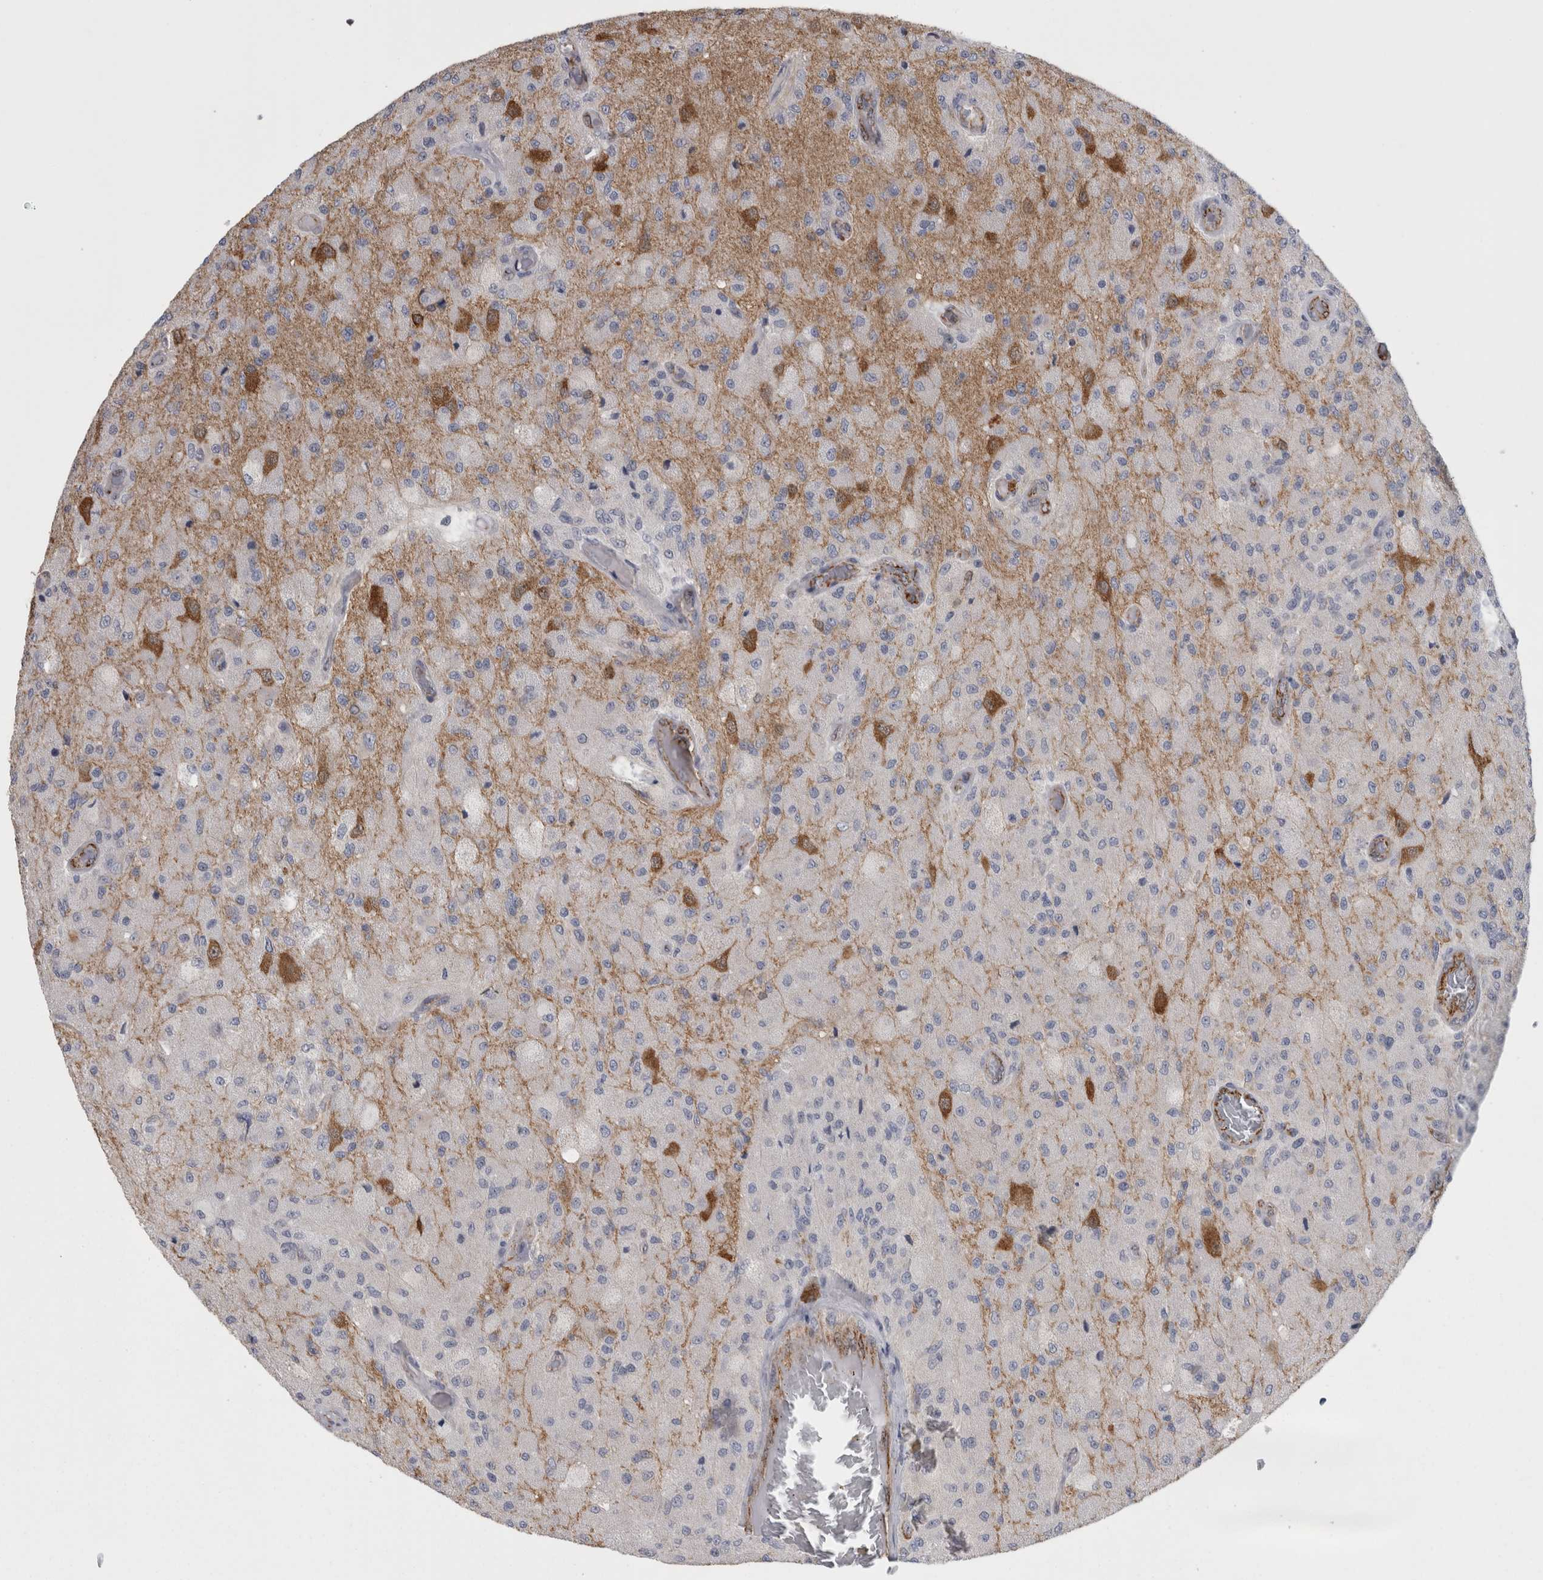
{"staining": {"intensity": "negative", "quantity": "none", "location": "none"}, "tissue": "glioma", "cell_type": "Tumor cells", "image_type": "cancer", "snomed": [{"axis": "morphology", "description": "Normal tissue, NOS"}, {"axis": "morphology", "description": "Glioma, malignant, High grade"}, {"axis": "topography", "description": "Cerebral cortex"}], "caption": "IHC of human malignant glioma (high-grade) displays no expression in tumor cells.", "gene": "ACOT7", "patient": {"sex": "male", "age": 77}}